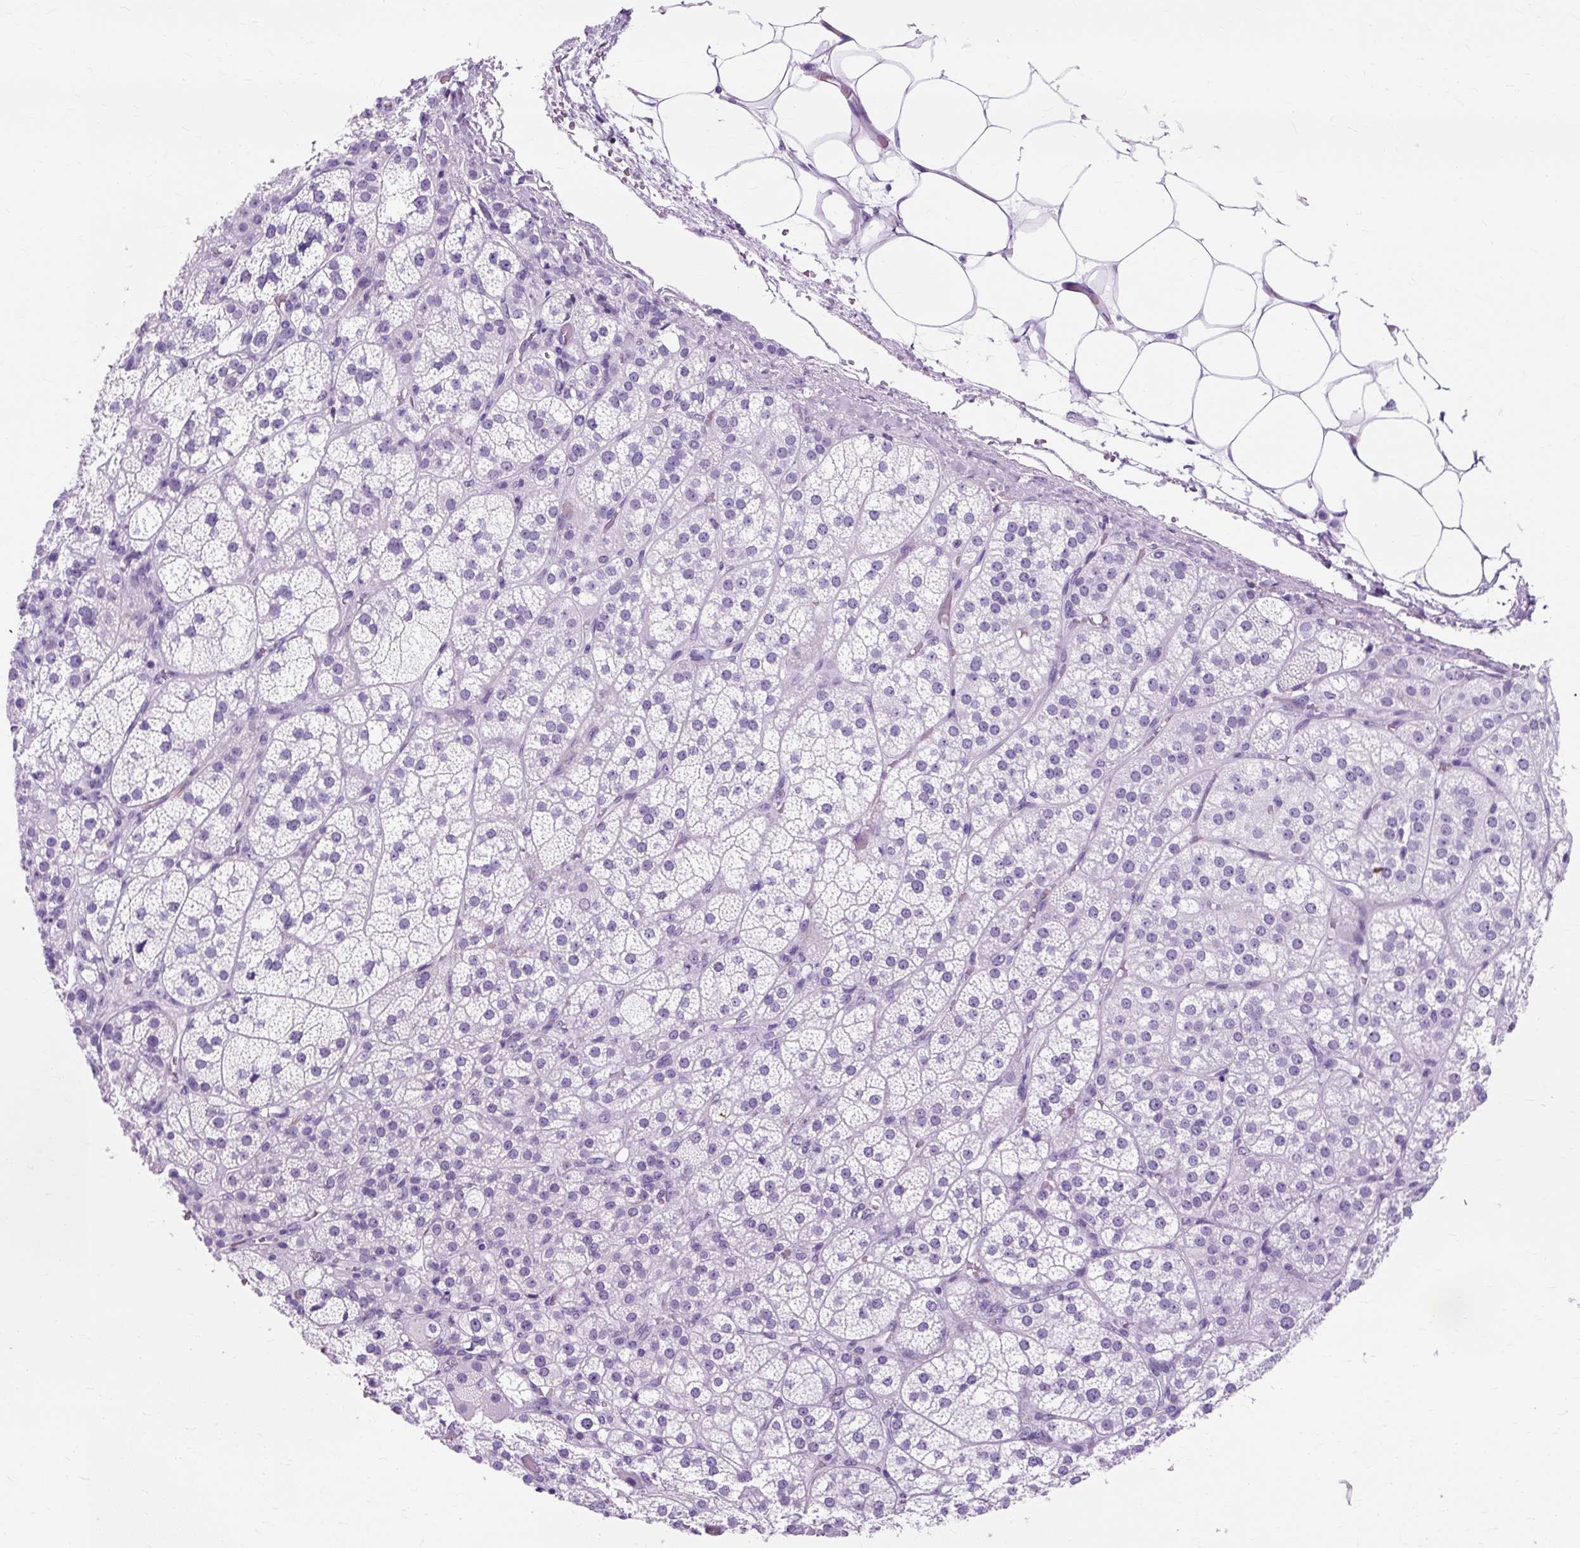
{"staining": {"intensity": "negative", "quantity": "none", "location": "none"}, "tissue": "adrenal gland", "cell_type": "Glandular cells", "image_type": "normal", "snomed": [{"axis": "morphology", "description": "Normal tissue, NOS"}, {"axis": "topography", "description": "Adrenal gland"}], "caption": "This is a photomicrograph of immunohistochemistry staining of normal adrenal gland, which shows no expression in glandular cells.", "gene": "TMEM89", "patient": {"sex": "female", "age": 60}}